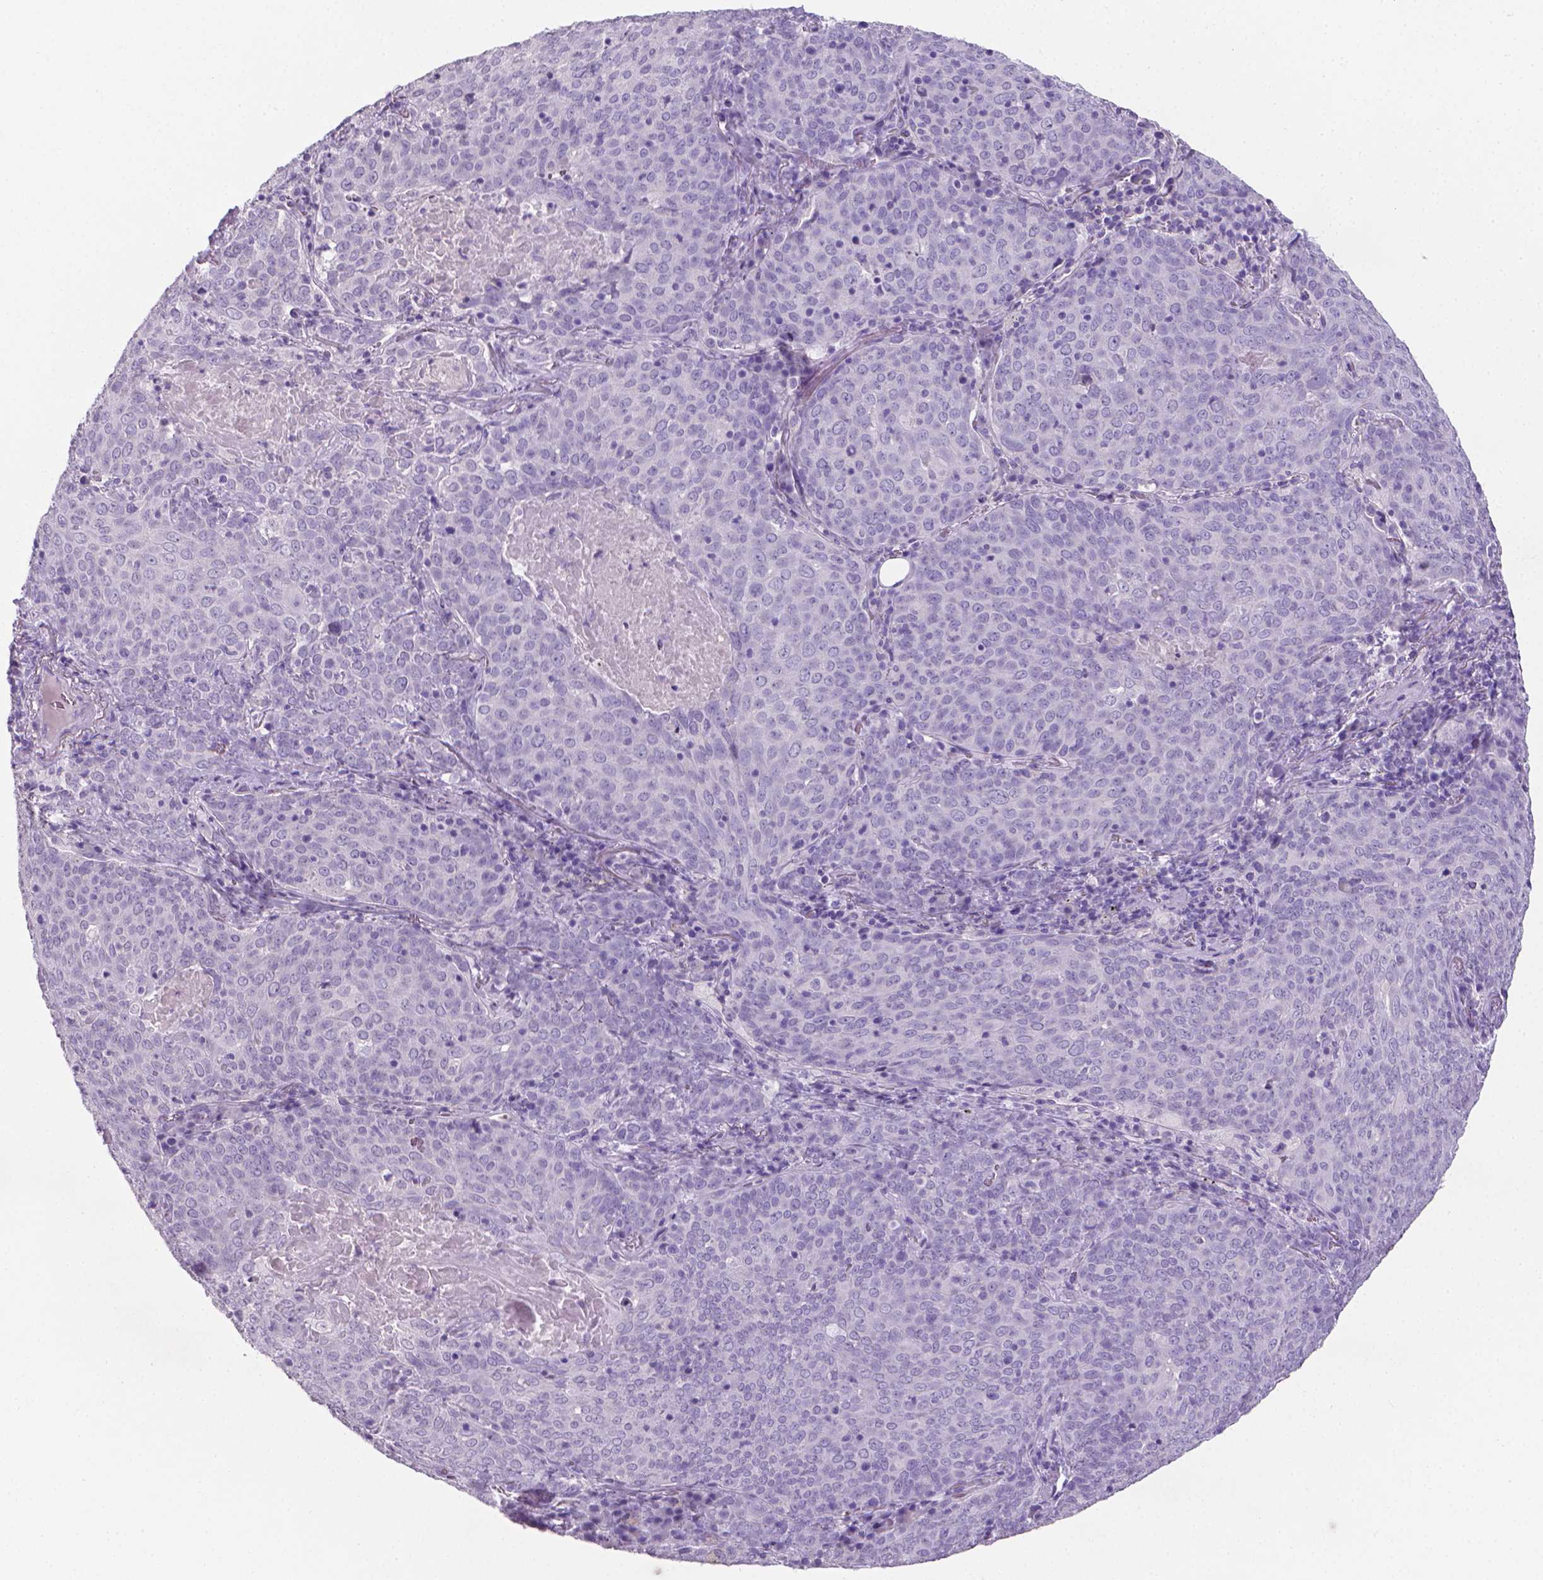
{"staining": {"intensity": "negative", "quantity": "none", "location": "none"}, "tissue": "lung cancer", "cell_type": "Tumor cells", "image_type": "cancer", "snomed": [{"axis": "morphology", "description": "Squamous cell carcinoma, NOS"}, {"axis": "topography", "description": "Lung"}], "caption": "Lung cancer was stained to show a protein in brown. There is no significant expression in tumor cells.", "gene": "XPNPEP2", "patient": {"sex": "male", "age": 82}}